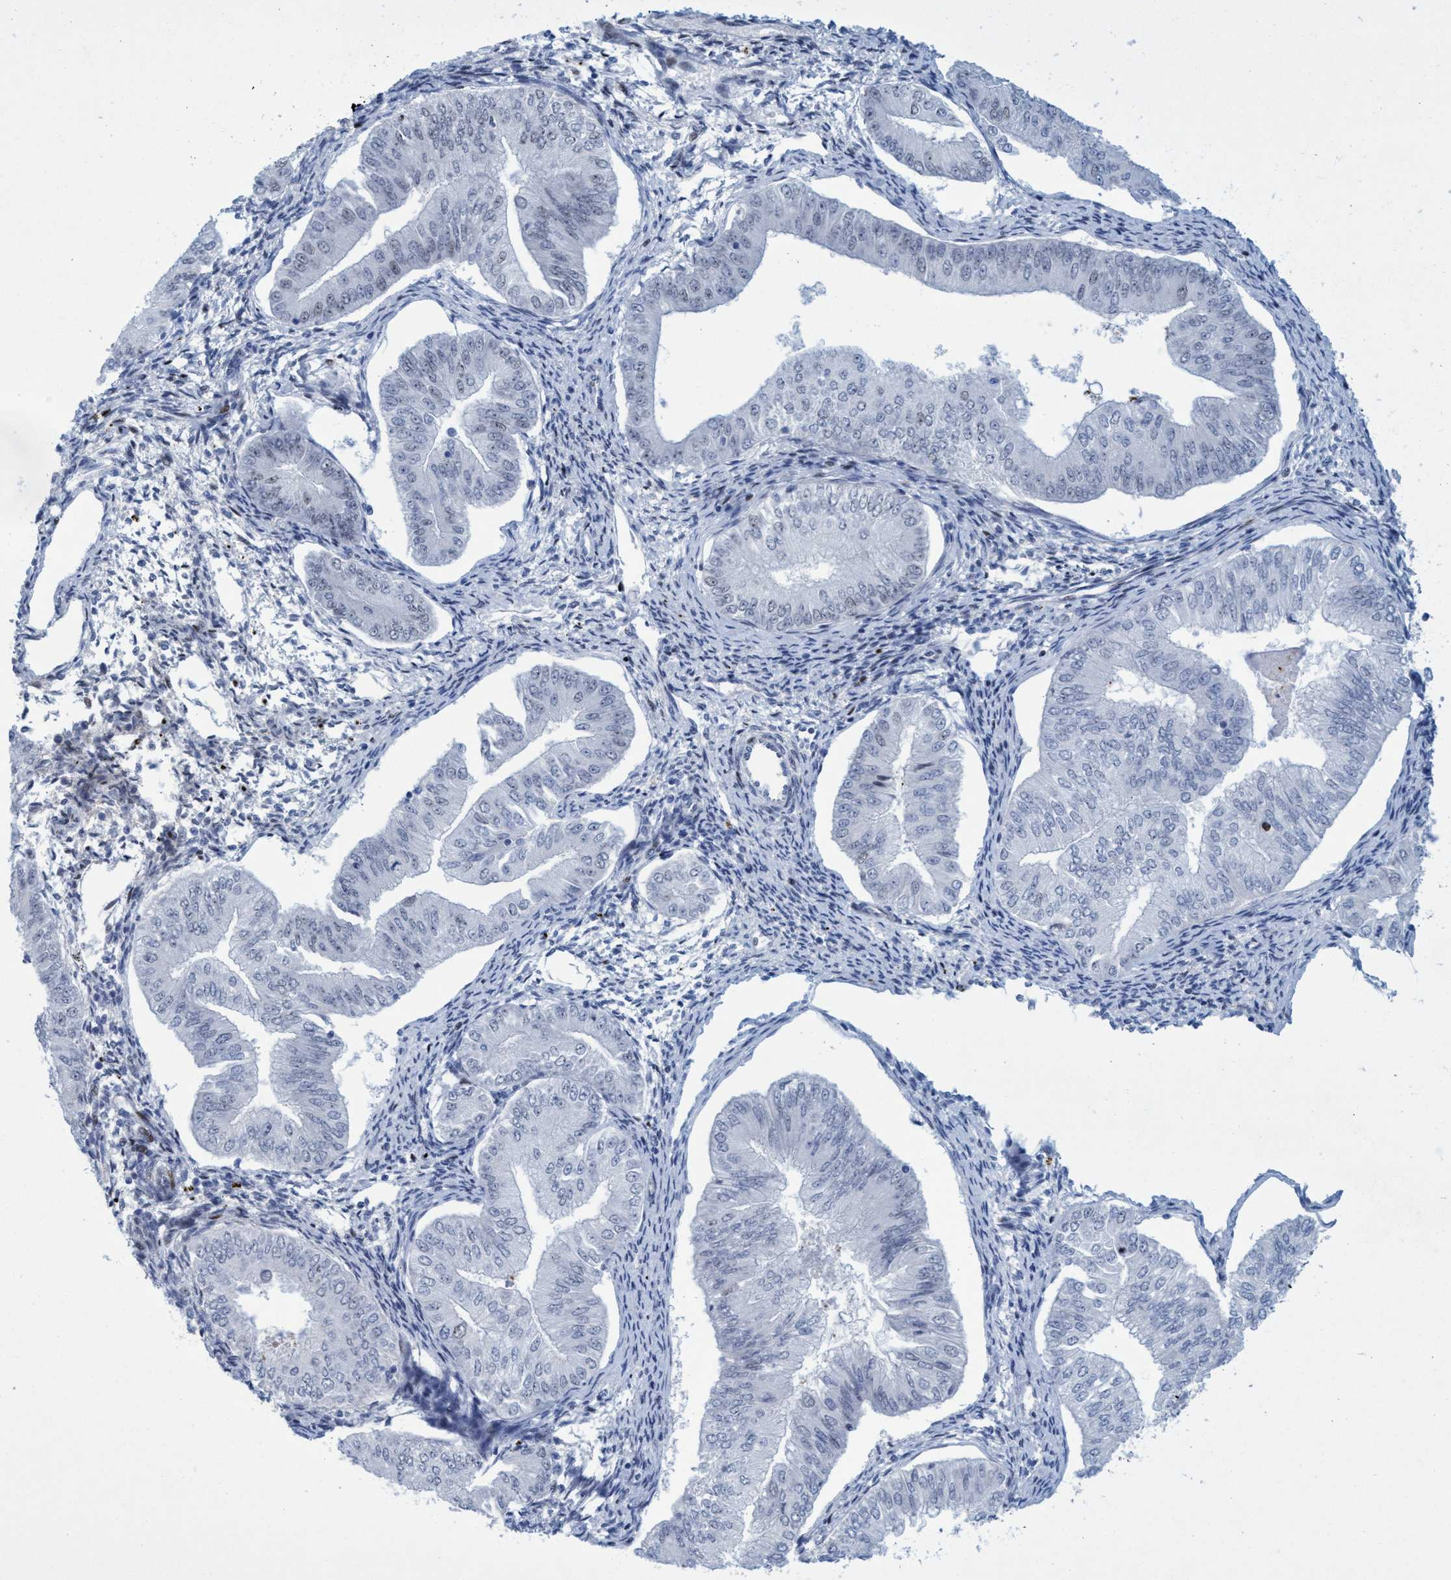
{"staining": {"intensity": "negative", "quantity": "none", "location": "none"}, "tissue": "endometrial cancer", "cell_type": "Tumor cells", "image_type": "cancer", "snomed": [{"axis": "morphology", "description": "Normal tissue, NOS"}, {"axis": "morphology", "description": "Adenocarcinoma, NOS"}, {"axis": "topography", "description": "Endometrium"}], "caption": "Image shows no significant protein staining in tumor cells of endometrial cancer. (Immunohistochemistry, brightfield microscopy, high magnification).", "gene": "R3HCC1", "patient": {"sex": "female", "age": 53}}